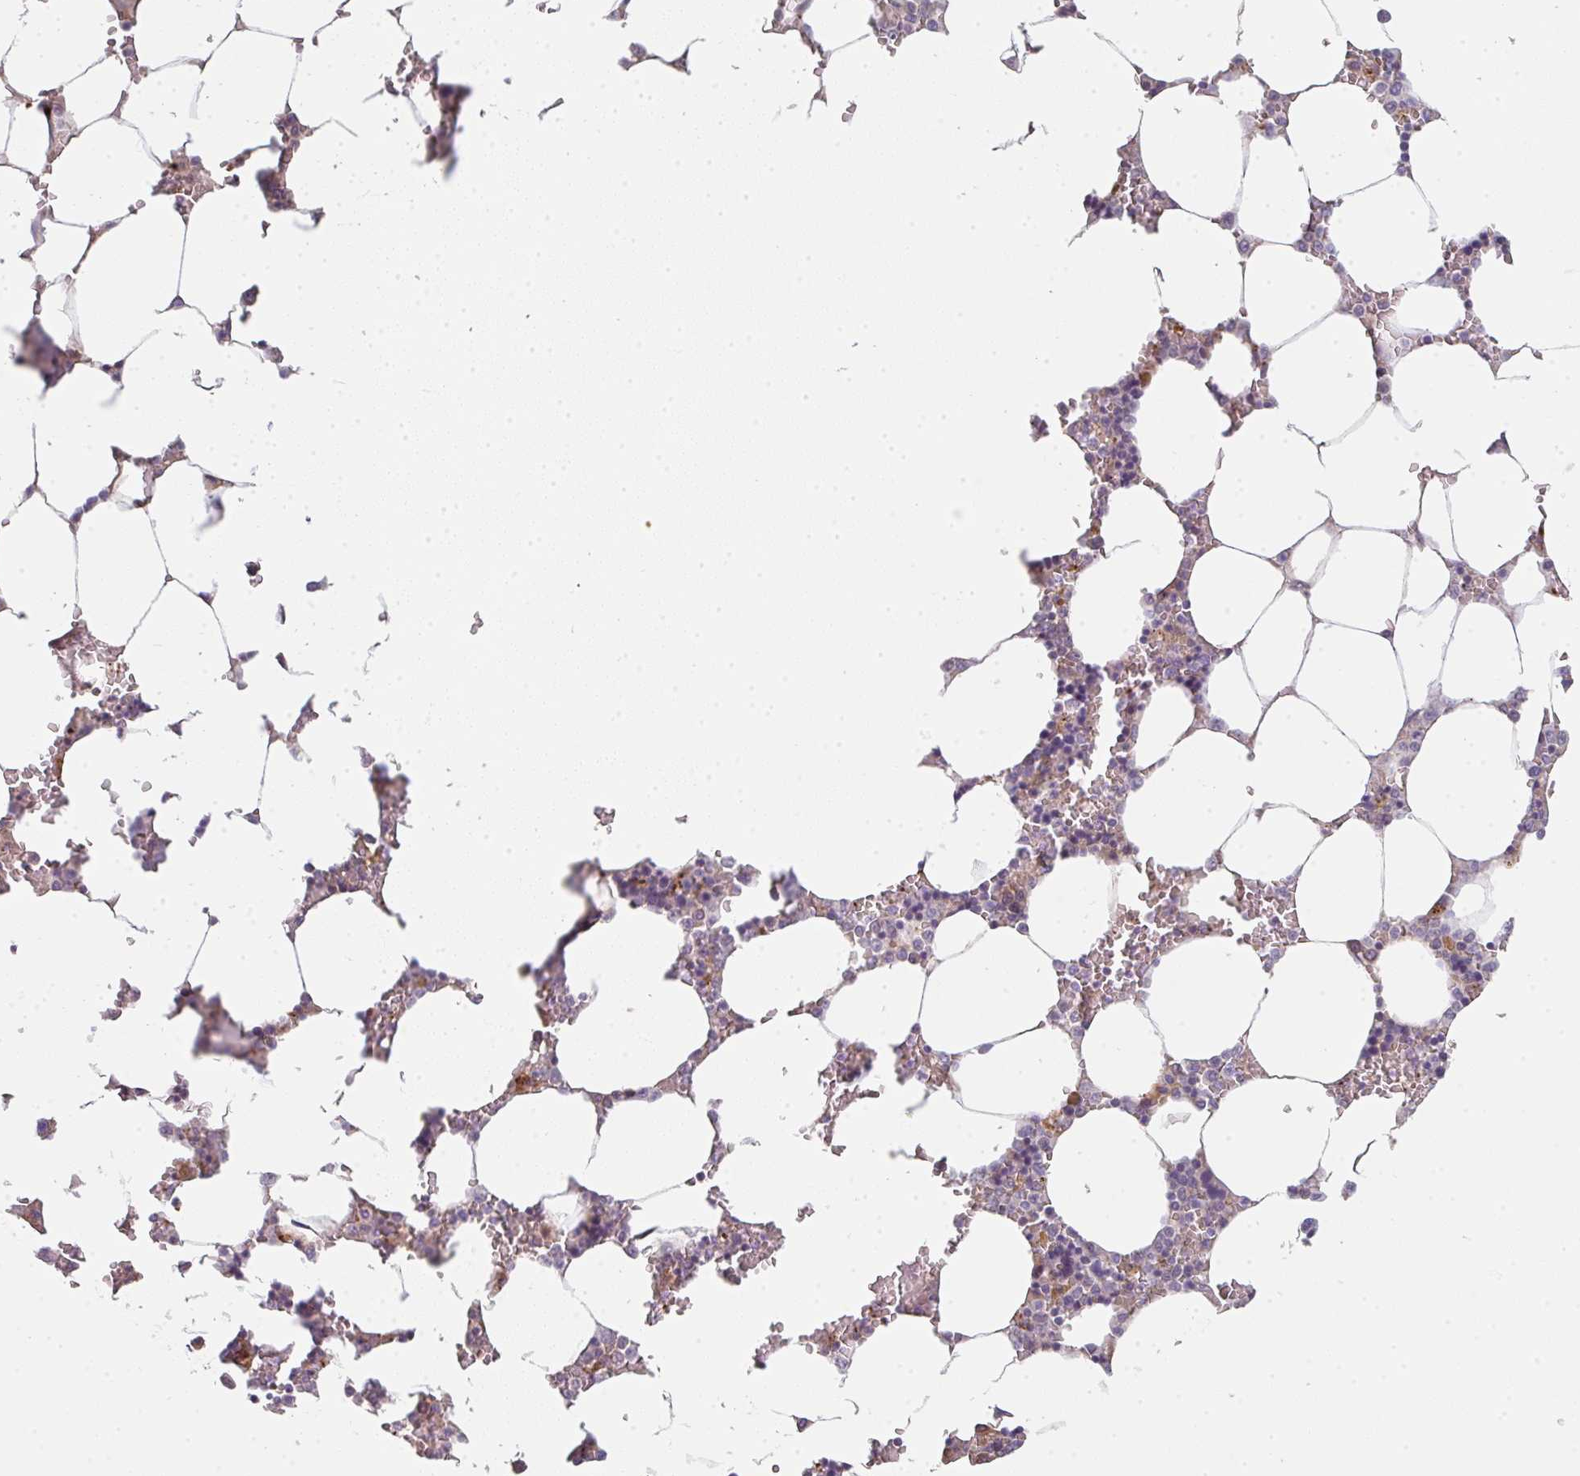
{"staining": {"intensity": "negative", "quantity": "none", "location": "none"}, "tissue": "bone marrow", "cell_type": "Hematopoietic cells", "image_type": "normal", "snomed": [{"axis": "morphology", "description": "Normal tissue, NOS"}, {"axis": "topography", "description": "Bone marrow"}], "caption": "This is an immunohistochemistry (IHC) image of normal bone marrow. There is no expression in hematopoietic cells.", "gene": "TMEM237", "patient": {"sex": "male", "age": 64}}